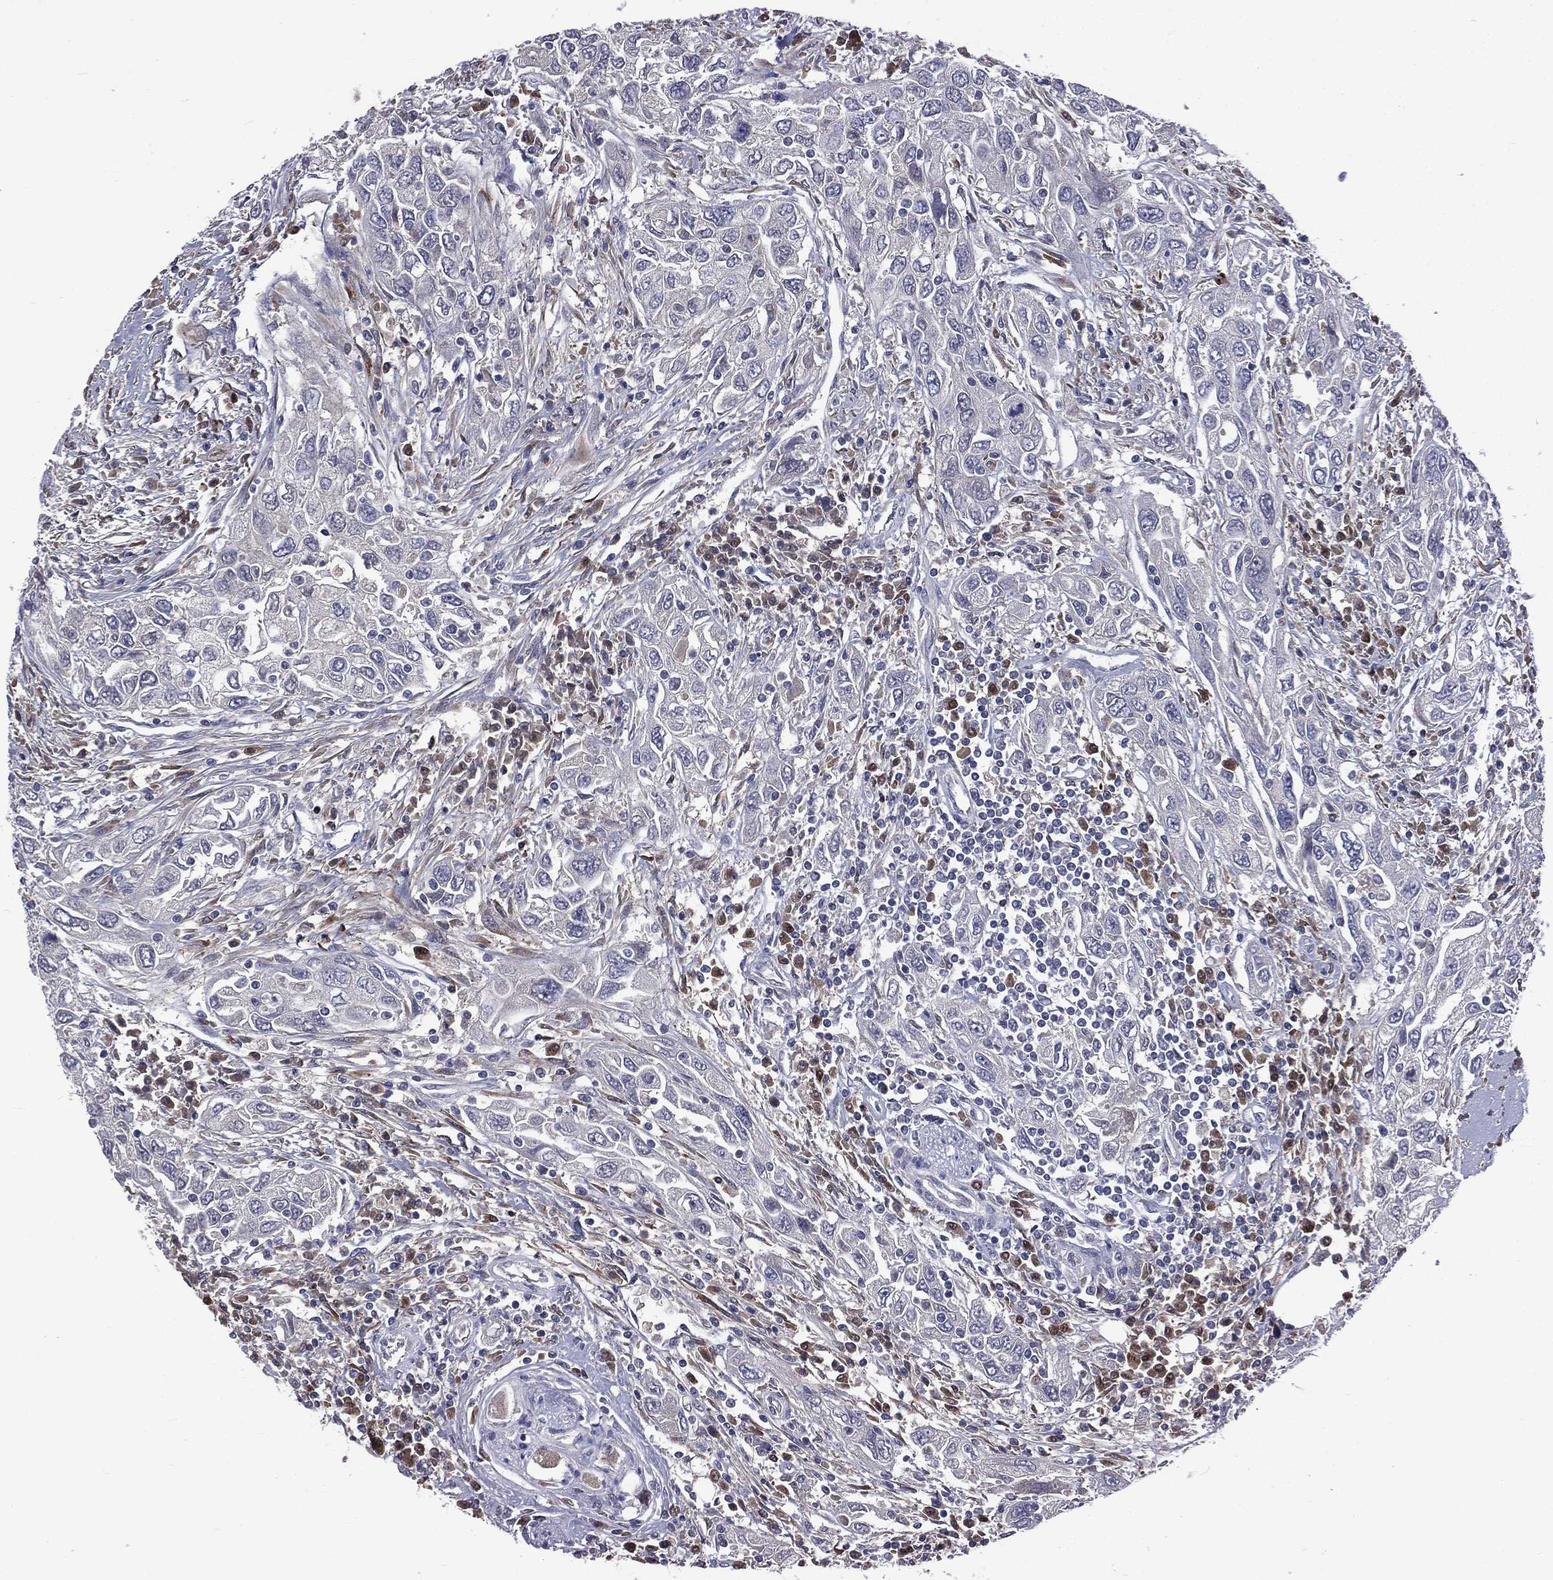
{"staining": {"intensity": "negative", "quantity": "none", "location": "none"}, "tissue": "urothelial cancer", "cell_type": "Tumor cells", "image_type": "cancer", "snomed": [{"axis": "morphology", "description": "Urothelial carcinoma, High grade"}, {"axis": "topography", "description": "Urinary bladder"}], "caption": "This is an immunohistochemistry photomicrograph of urothelial cancer. There is no positivity in tumor cells.", "gene": "CA12", "patient": {"sex": "male", "age": 76}}